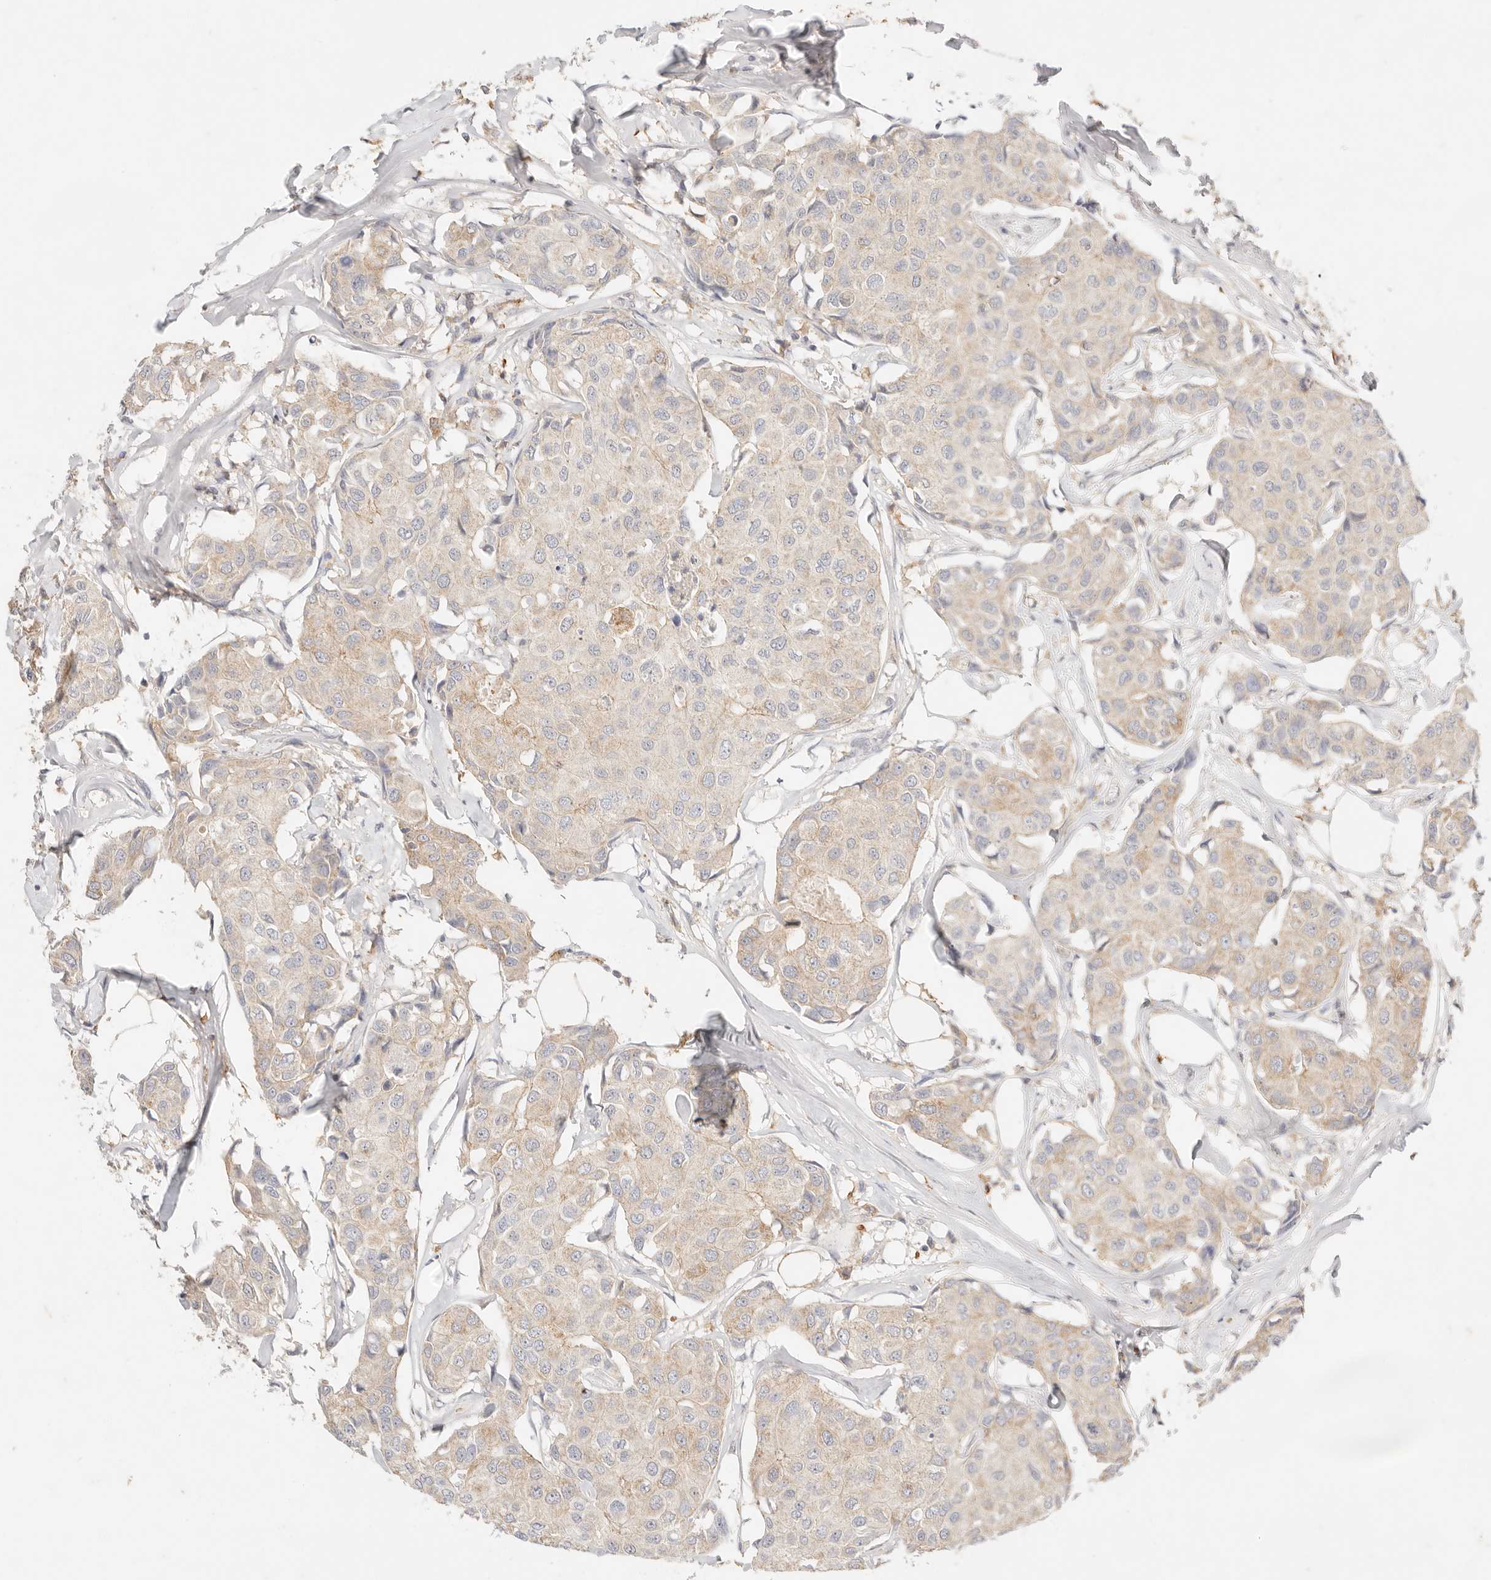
{"staining": {"intensity": "weak", "quantity": "25%-75%", "location": "cytoplasmic/membranous"}, "tissue": "breast cancer", "cell_type": "Tumor cells", "image_type": "cancer", "snomed": [{"axis": "morphology", "description": "Duct carcinoma"}, {"axis": "topography", "description": "Breast"}], "caption": "This photomicrograph displays IHC staining of human breast infiltrating ductal carcinoma, with low weak cytoplasmic/membranous expression in about 25%-75% of tumor cells.", "gene": "HK2", "patient": {"sex": "female", "age": 80}}